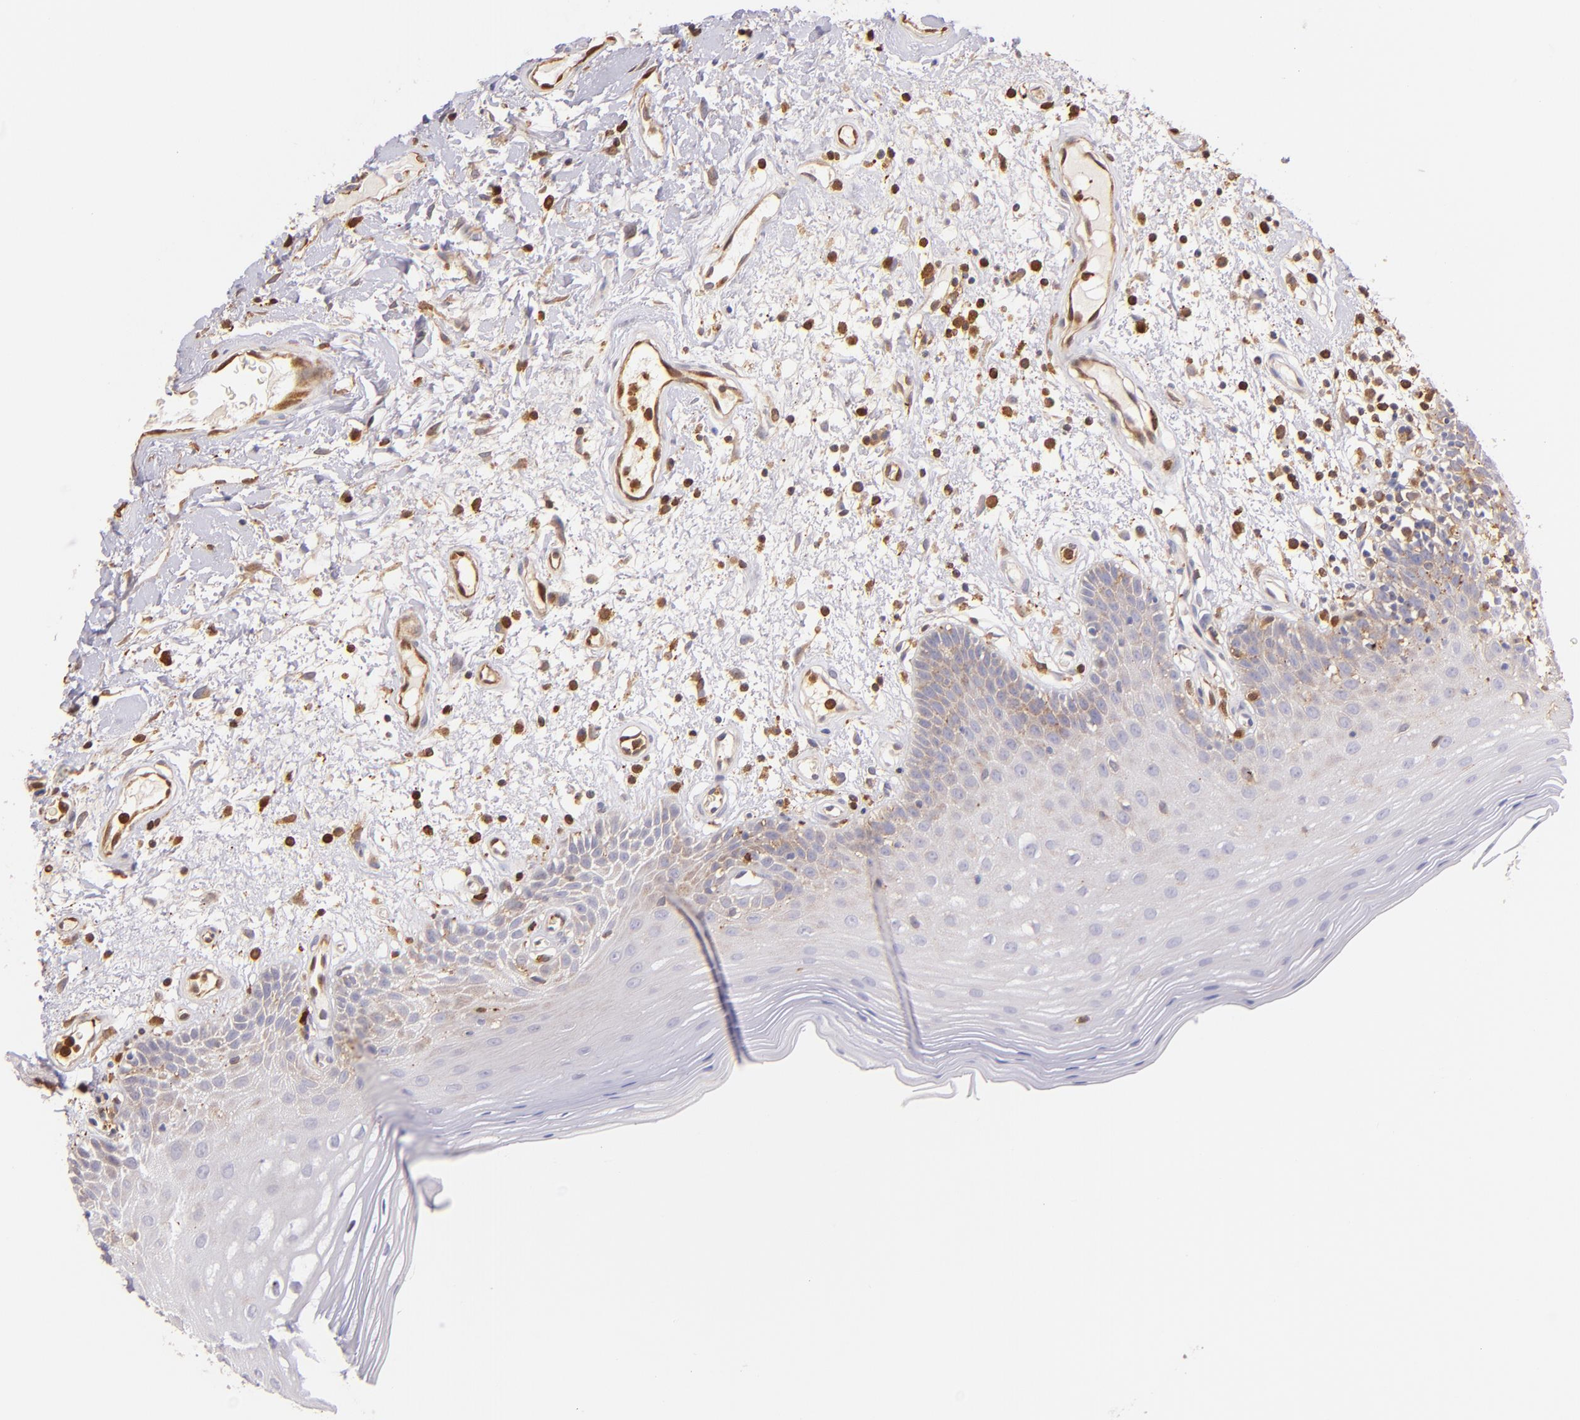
{"staining": {"intensity": "weak", "quantity": "<25%", "location": "cytoplasmic/membranous"}, "tissue": "oral mucosa", "cell_type": "Squamous epithelial cells", "image_type": "normal", "snomed": [{"axis": "morphology", "description": "Normal tissue, NOS"}, {"axis": "morphology", "description": "Squamous cell carcinoma, NOS"}, {"axis": "topography", "description": "Skeletal muscle"}, {"axis": "topography", "description": "Oral tissue"}, {"axis": "topography", "description": "Head-Neck"}], "caption": "Photomicrograph shows no significant protein positivity in squamous epithelial cells of normal oral mucosa. The staining was performed using DAB (3,3'-diaminobenzidine) to visualize the protein expression in brown, while the nuclei were stained in blue with hematoxylin (Magnification: 20x).", "gene": "BTK", "patient": {"sex": "male", "age": 71}}